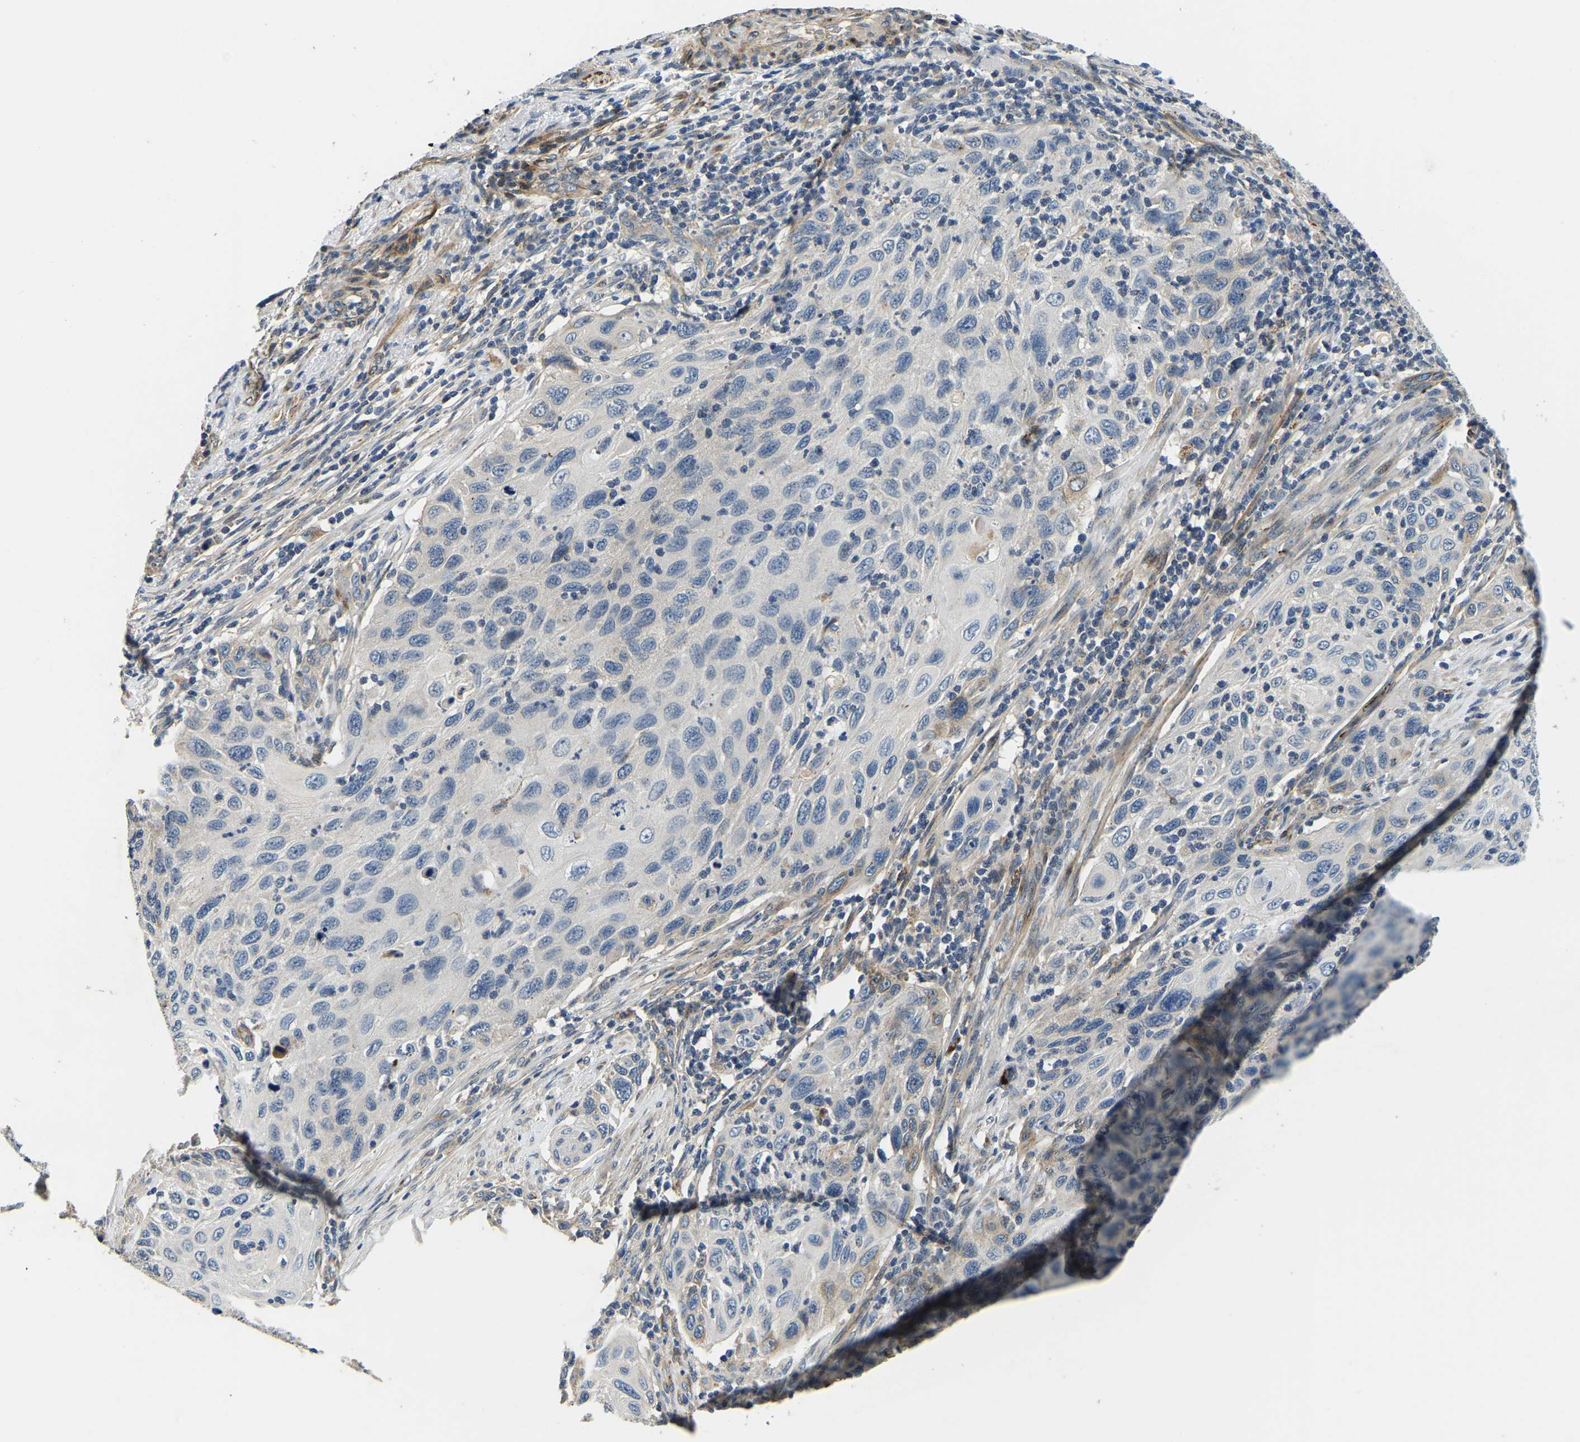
{"staining": {"intensity": "negative", "quantity": "none", "location": "none"}, "tissue": "cervical cancer", "cell_type": "Tumor cells", "image_type": "cancer", "snomed": [{"axis": "morphology", "description": "Squamous cell carcinoma, NOS"}, {"axis": "topography", "description": "Cervix"}], "caption": "Tumor cells are negative for protein expression in human squamous cell carcinoma (cervical). Brightfield microscopy of immunohistochemistry stained with DAB (3,3'-diaminobenzidine) (brown) and hematoxylin (blue), captured at high magnification.", "gene": "RNF39", "patient": {"sex": "female", "age": 70}}